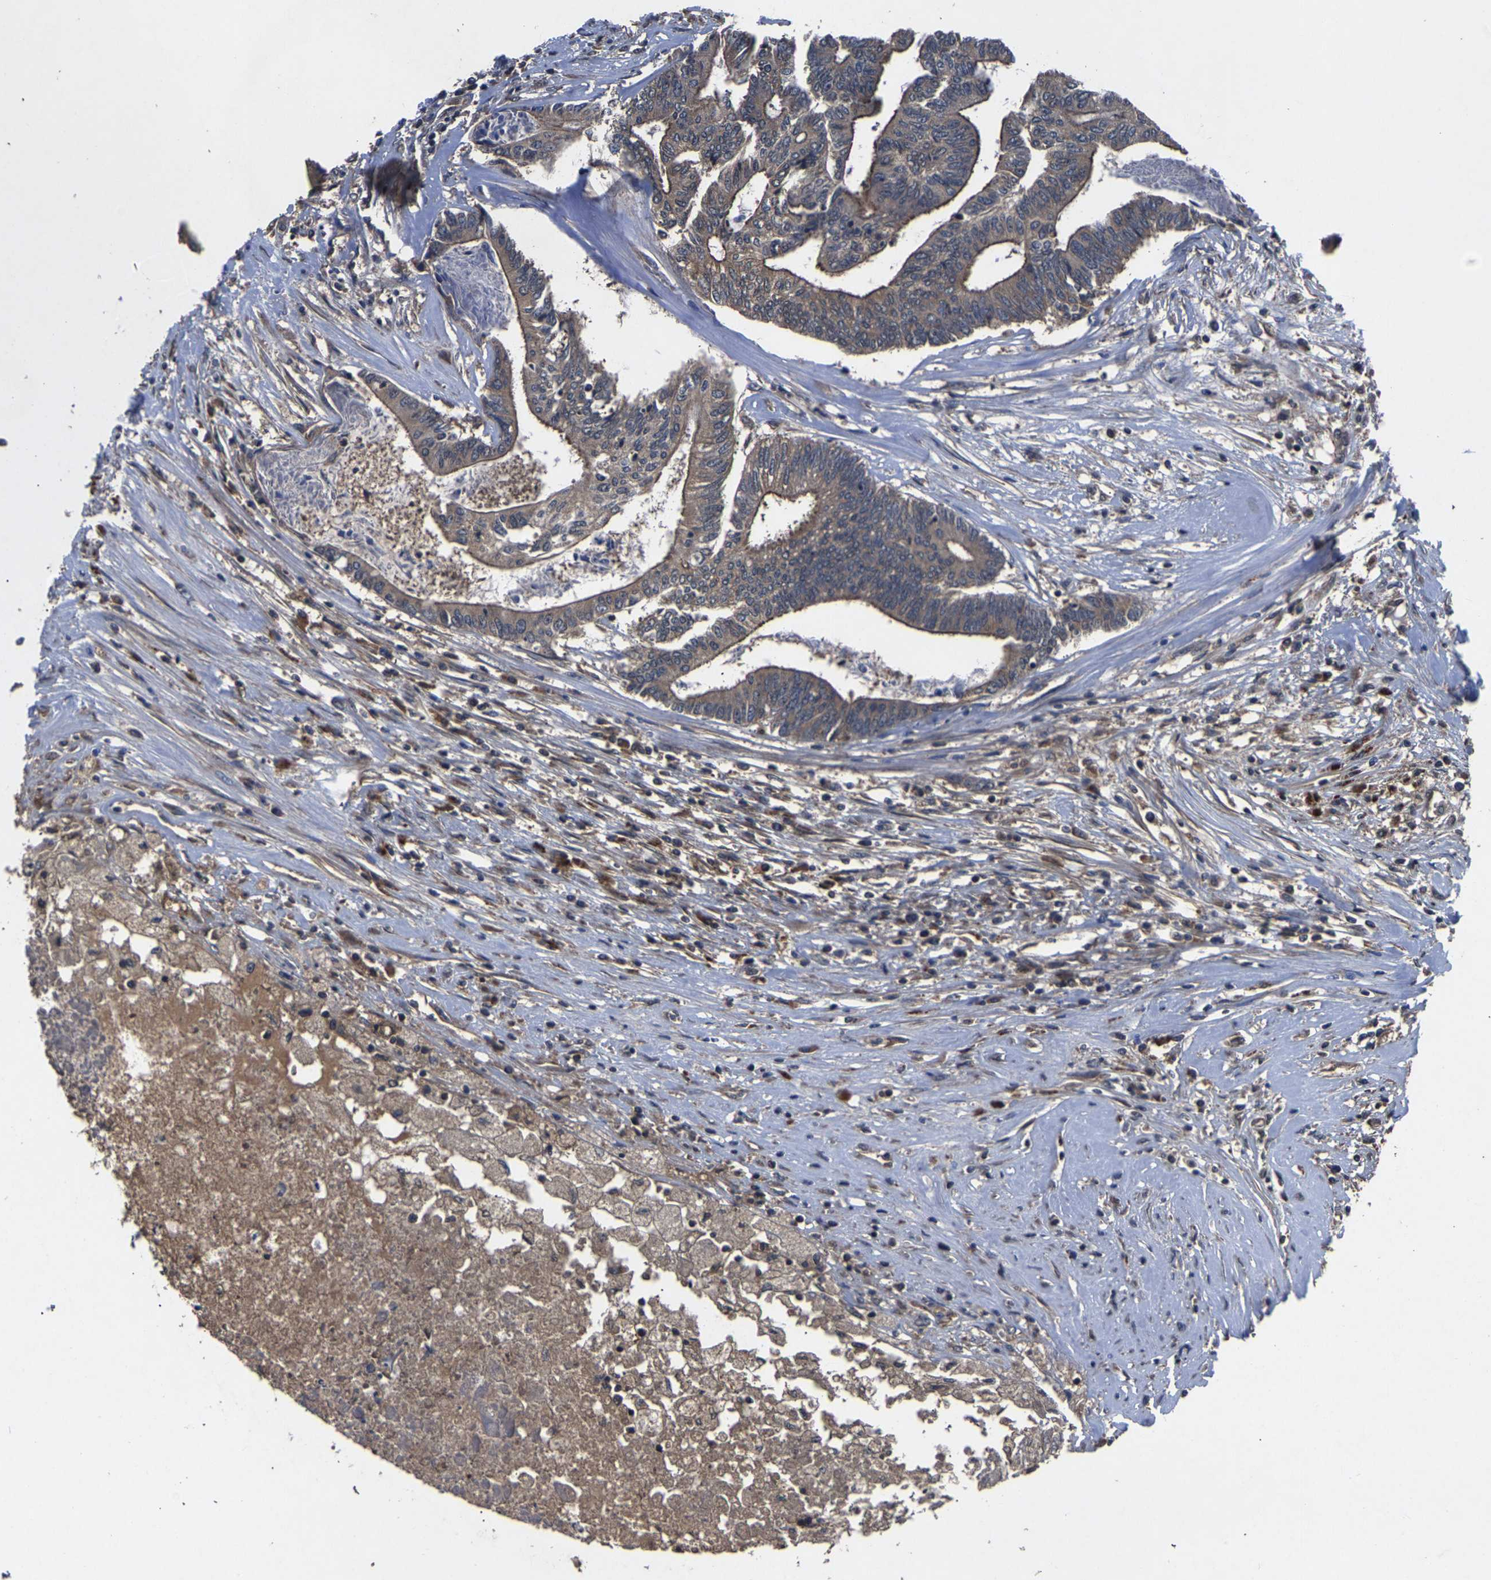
{"staining": {"intensity": "moderate", "quantity": "25%-75%", "location": "cytoplasmic/membranous"}, "tissue": "colorectal cancer", "cell_type": "Tumor cells", "image_type": "cancer", "snomed": [{"axis": "morphology", "description": "Adenocarcinoma, NOS"}, {"axis": "topography", "description": "Rectum"}], "caption": "DAB immunohistochemical staining of colorectal cancer (adenocarcinoma) exhibits moderate cytoplasmic/membranous protein expression in about 25%-75% of tumor cells.", "gene": "CRYZL1", "patient": {"sex": "male", "age": 63}}